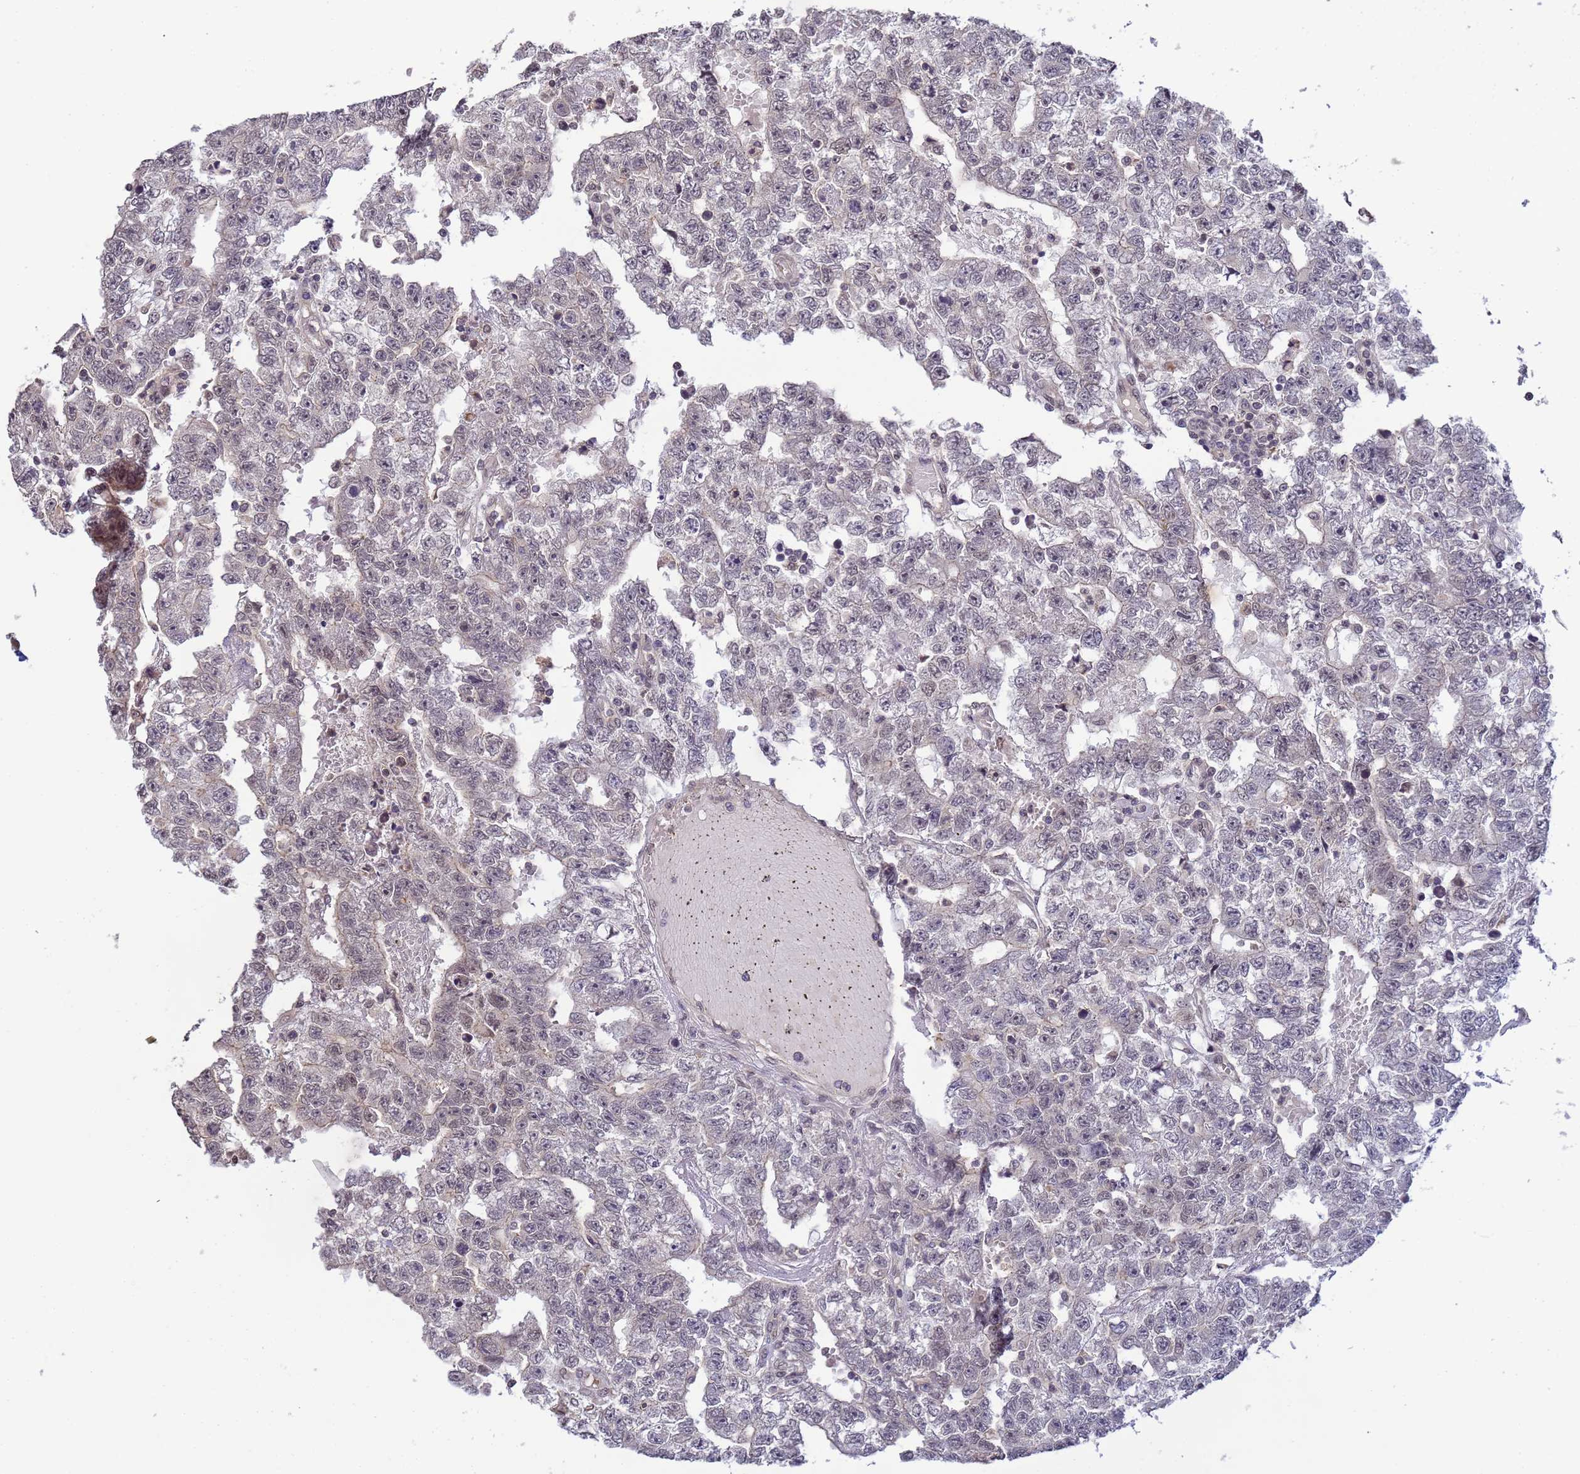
{"staining": {"intensity": "negative", "quantity": "none", "location": "none"}, "tissue": "testis cancer", "cell_type": "Tumor cells", "image_type": "cancer", "snomed": [{"axis": "morphology", "description": "Carcinoma, Embryonal, NOS"}, {"axis": "topography", "description": "Testis"}], "caption": "Testis cancer (embryonal carcinoma) was stained to show a protein in brown. There is no significant positivity in tumor cells.", "gene": "MYL7", "patient": {"sex": "male", "age": 25}}